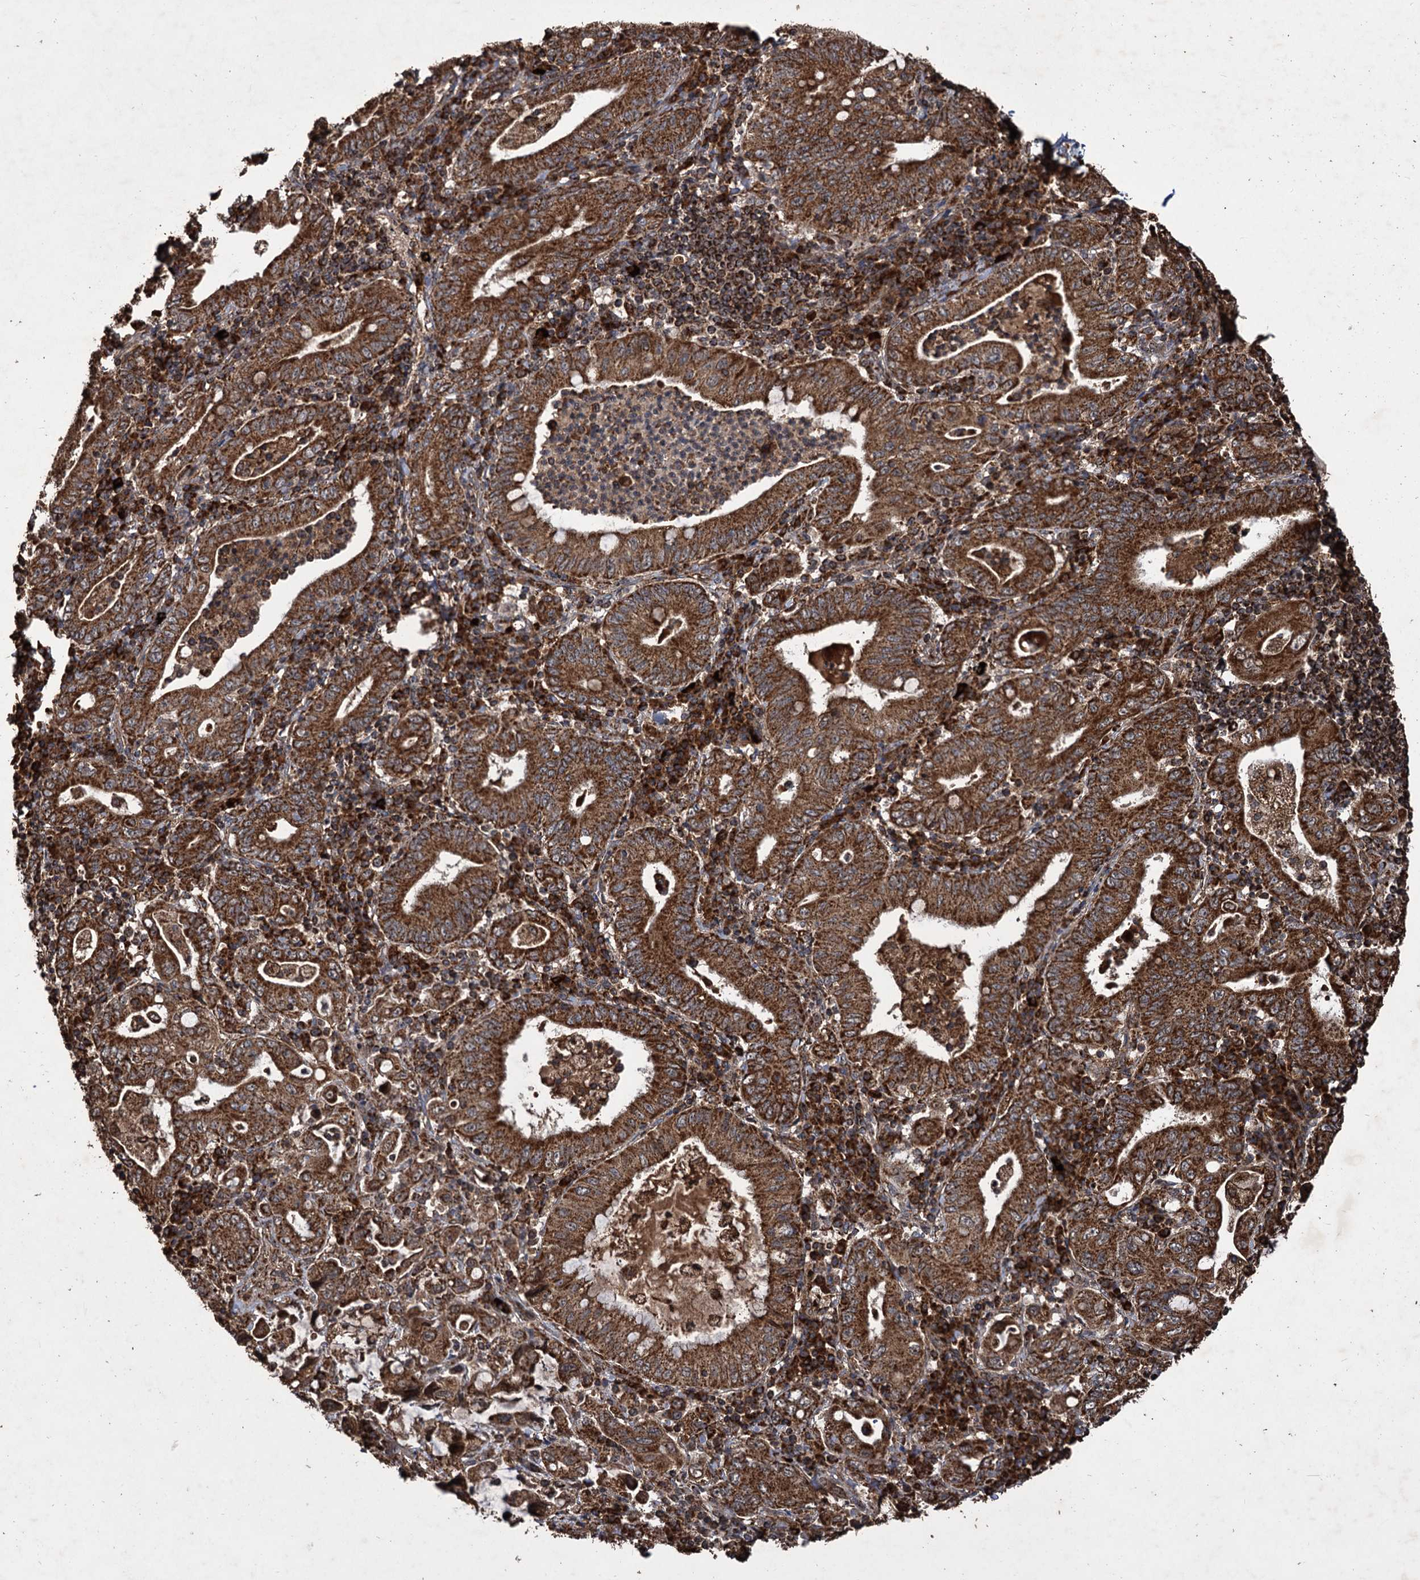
{"staining": {"intensity": "strong", "quantity": ">75%", "location": "cytoplasmic/membranous"}, "tissue": "stomach cancer", "cell_type": "Tumor cells", "image_type": "cancer", "snomed": [{"axis": "morphology", "description": "Normal tissue, NOS"}, {"axis": "morphology", "description": "Adenocarcinoma, NOS"}, {"axis": "topography", "description": "Esophagus"}, {"axis": "topography", "description": "Stomach, upper"}, {"axis": "topography", "description": "Peripheral nerve tissue"}], "caption": "Strong cytoplasmic/membranous protein positivity is appreciated in about >75% of tumor cells in adenocarcinoma (stomach).", "gene": "IPO4", "patient": {"sex": "male", "age": 62}}